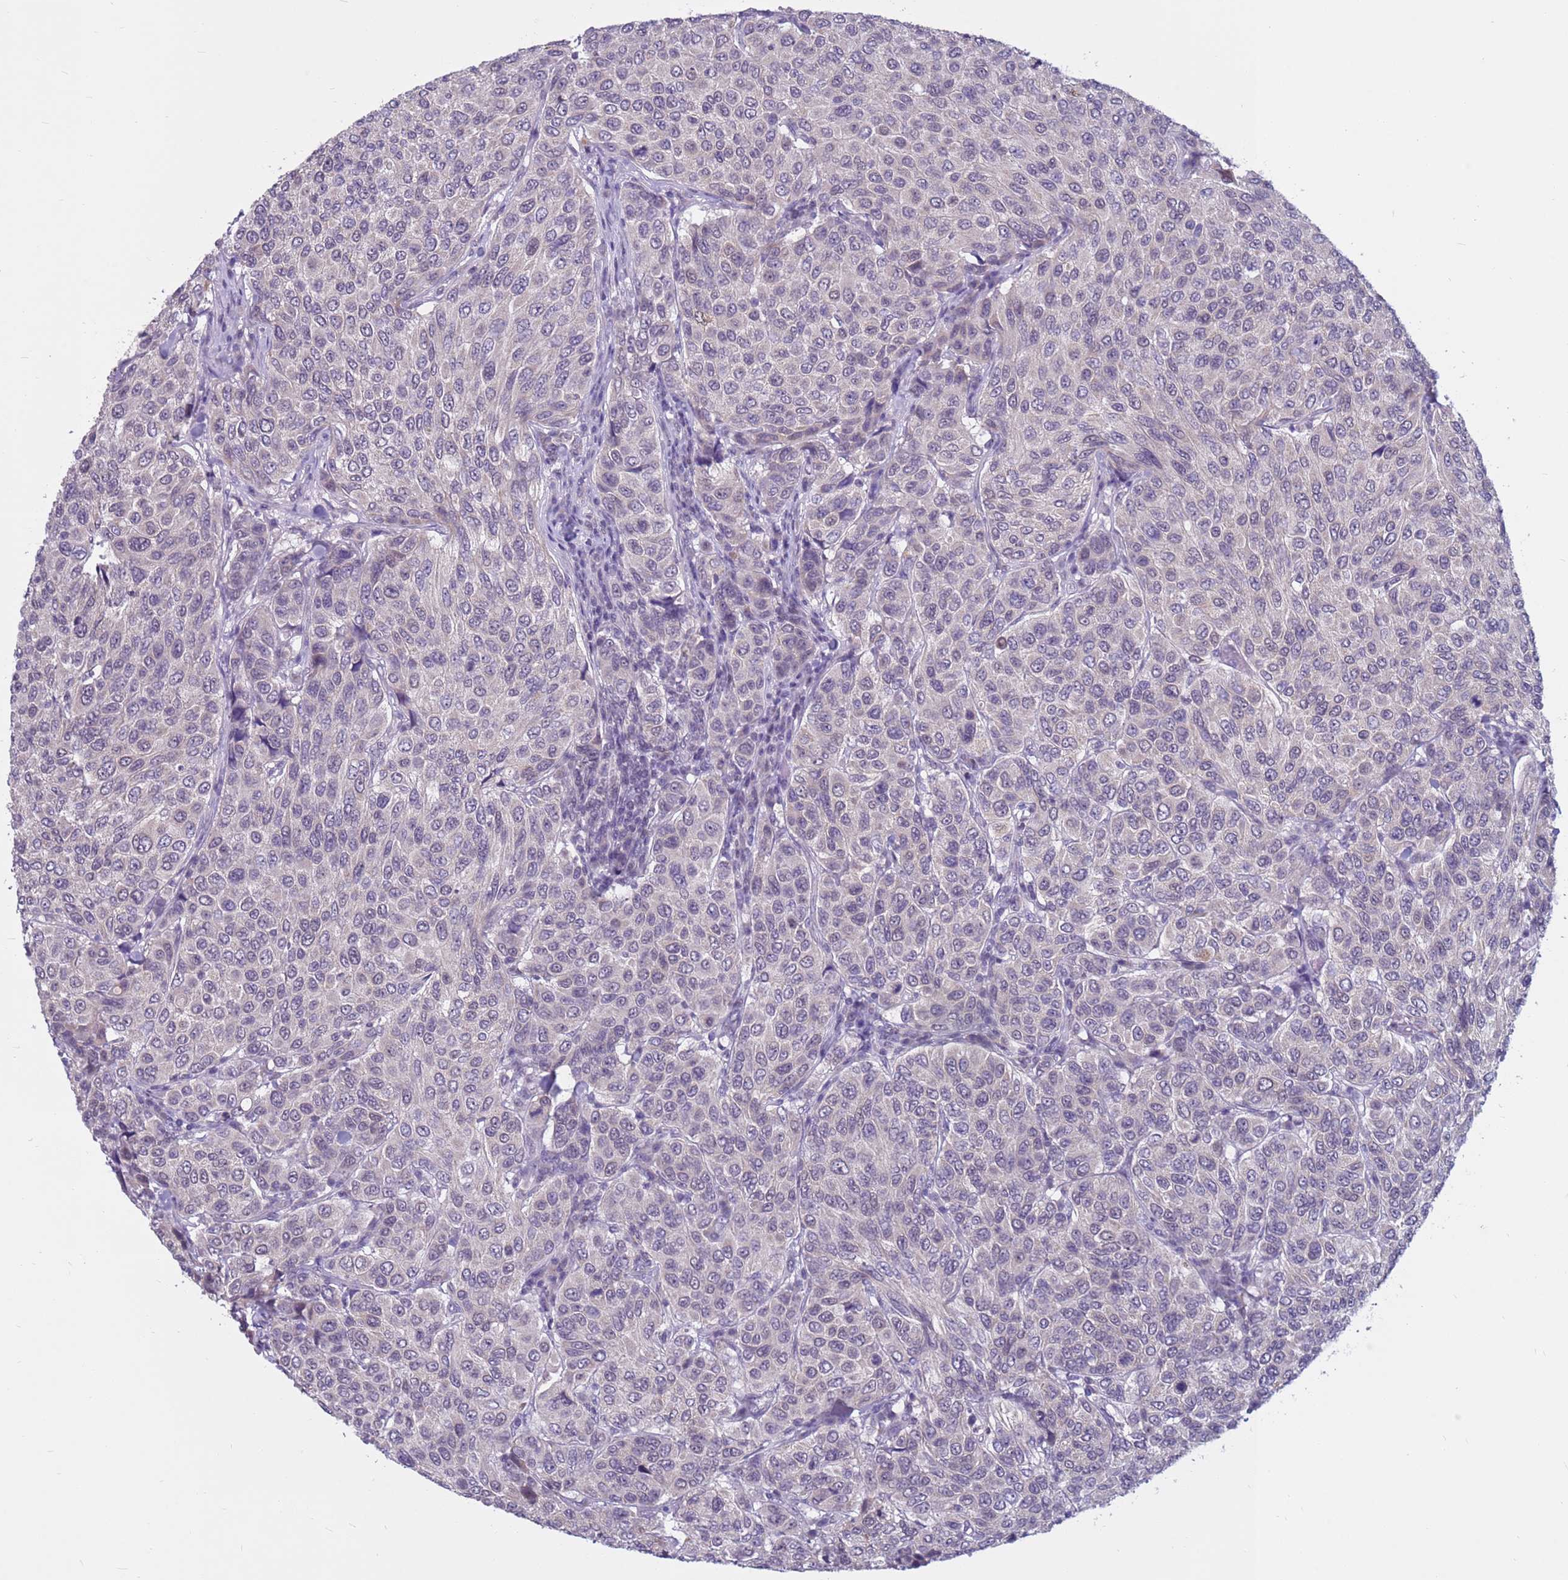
{"staining": {"intensity": "negative", "quantity": "none", "location": "none"}, "tissue": "breast cancer", "cell_type": "Tumor cells", "image_type": "cancer", "snomed": [{"axis": "morphology", "description": "Duct carcinoma"}, {"axis": "topography", "description": "Breast"}], "caption": "Histopathology image shows no significant protein positivity in tumor cells of infiltrating ductal carcinoma (breast). Brightfield microscopy of immunohistochemistry (IHC) stained with DAB (brown) and hematoxylin (blue), captured at high magnification.", "gene": "CDK2AP2", "patient": {"sex": "female", "age": 55}}